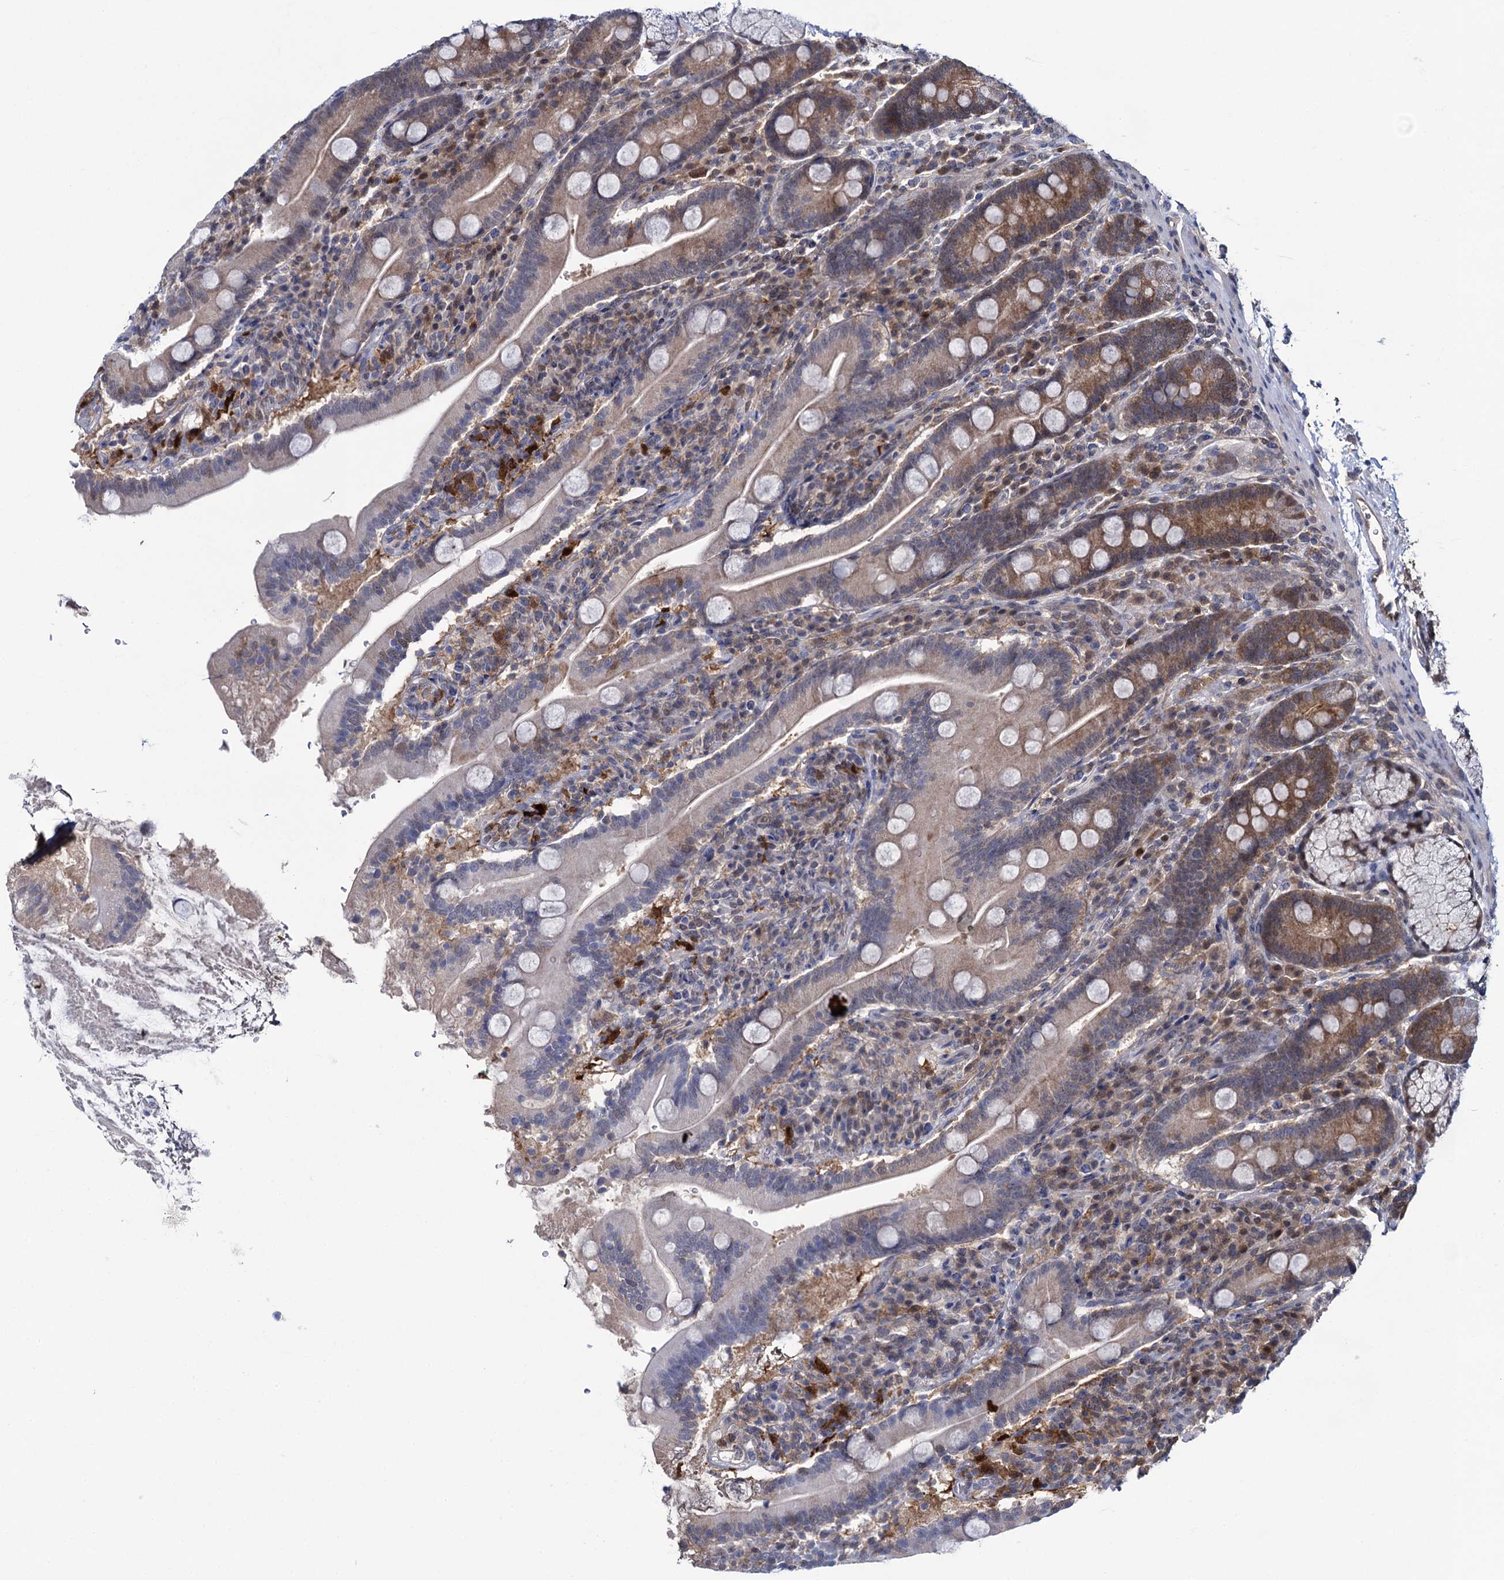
{"staining": {"intensity": "moderate", "quantity": "<25%", "location": "cytoplasmic/membranous"}, "tissue": "duodenum", "cell_type": "Glandular cells", "image_type": "normal", "snomed": [{"axis": "morphology", "description": "Normal tissue, NOS"}, {"axis": "topography", "description": "Duodenum"}], "caption": "Immunohistochemical staining of benign human duodenum reveals moderate cytoplasmic/membranous protein expression in about <25% of glandular cells.", "gene": "GLO1", "patient": {"sex": "male", "age": 35}}